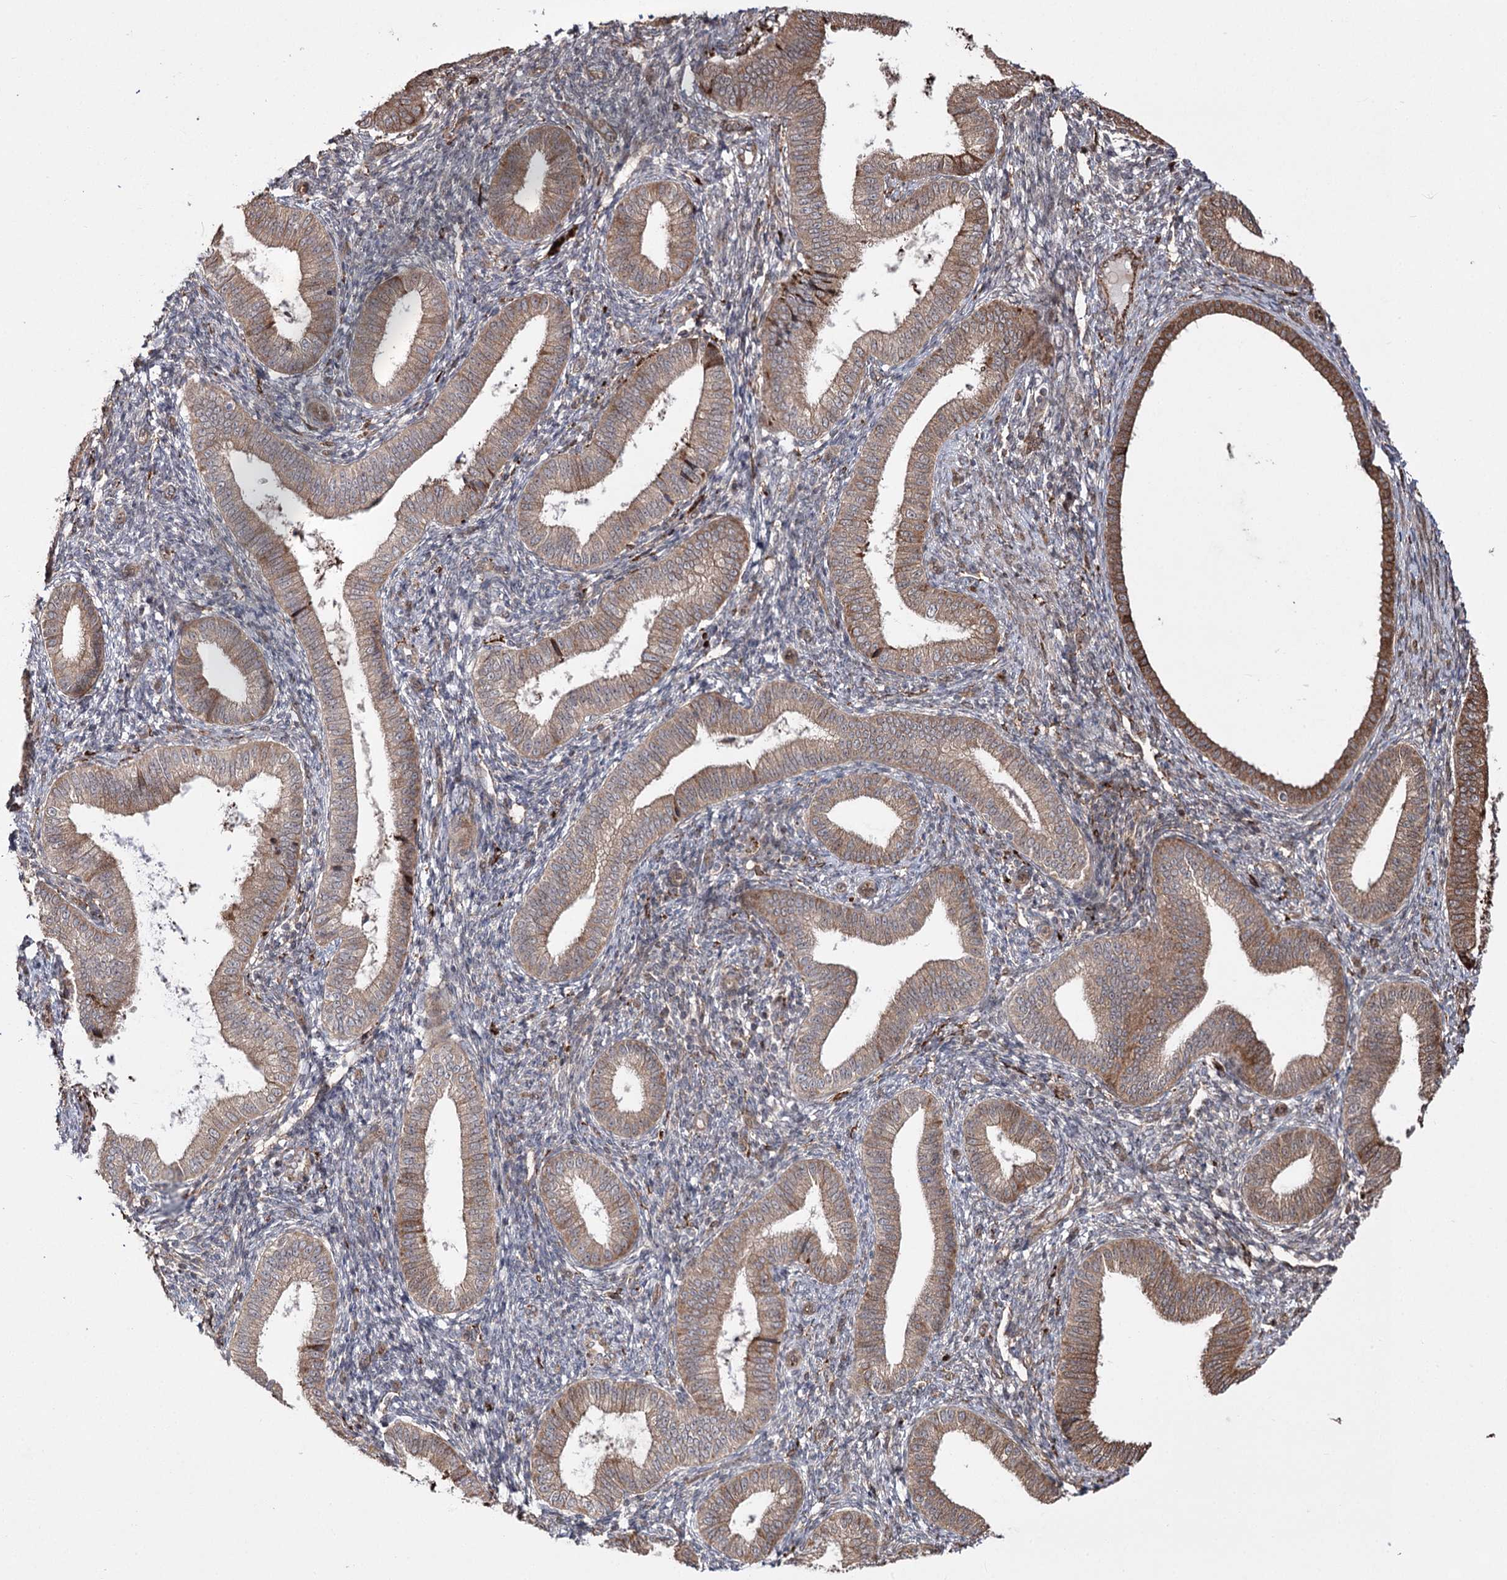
{"staining": {"intensity": "weak", "quantity": "25%-75%", "location": "cytoplasmic/membranous"}, "tissue": "endometrium", "cell_type": "Cells in endometrial stroma", "image_type": "normal", "snomed": [{"axis": "morphology", "description": "Normal tissue, NOS"}, {"axis": "topography", "description": "Endometrium"}], "caption": "Endometrium stained with immunohistochemistry exhibits weak cytoplasmic/membranous positivity in approximately 25%-75% of cells in endometrial stroma.", "gene": "FANCL", "patient": {"sex": "female", "age": 39}}